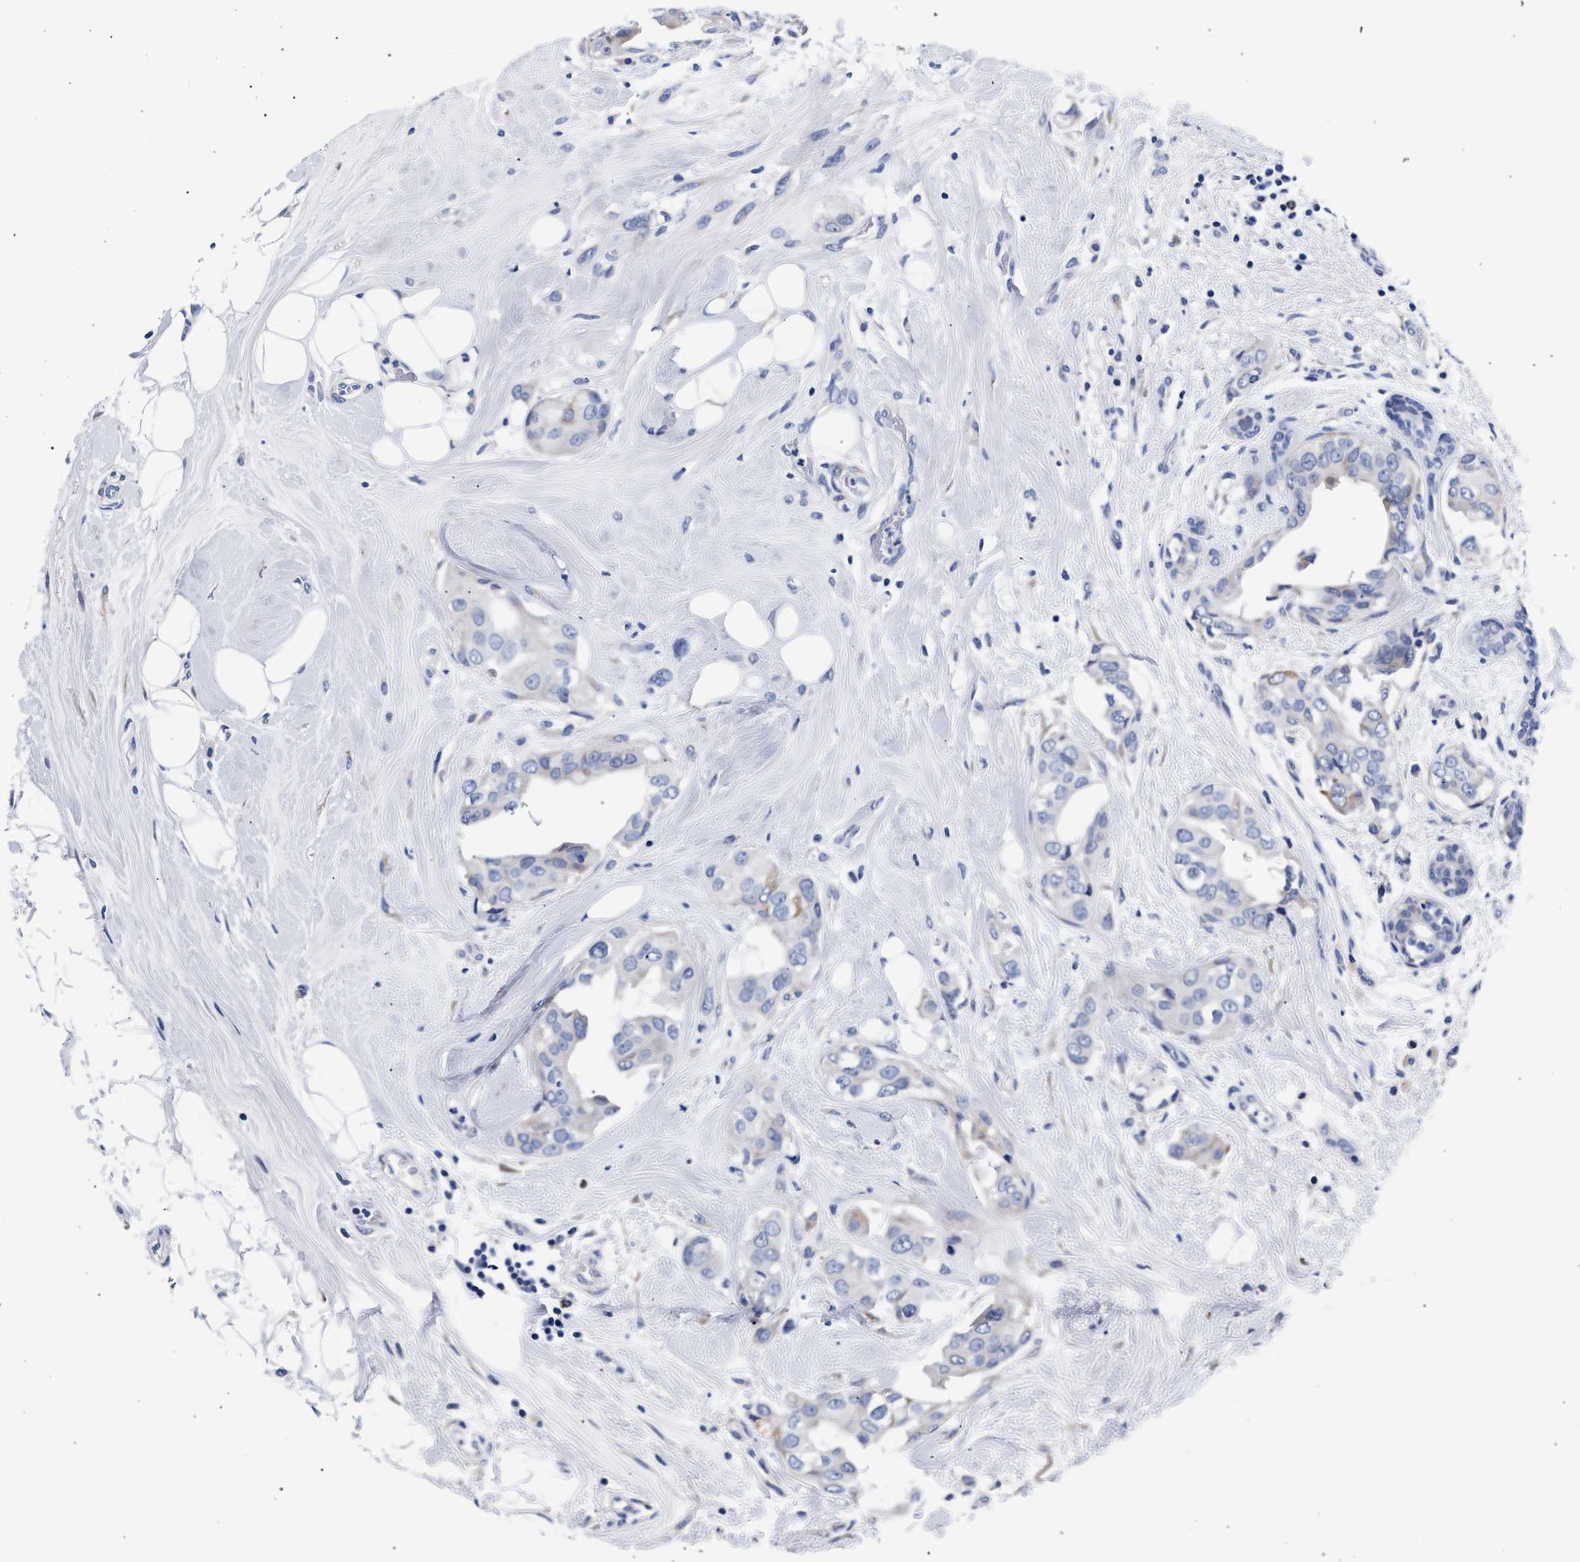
{"staining": {"intensity": "negative", "quantity": "none", "location": "none"}, "tissue": "breast cancer", "cell_type": "Tumor cells", "image_type": "cancer", "snomed": [{"axis": "morphology", "description": "Duct carcinoma"}, {"axis": "topography", "description": "Breast"}], "caption": "Tumor cells show no significant protein positivity in breast intraductal carcinoma. The staining was performed using DAB to visualize the protein expression in brown, while the nuclei were stained in blue with hematoxylin (Magnification: 20x).", "gene": "AKAP4", "patient": {"sex": "female", "age": 40}}